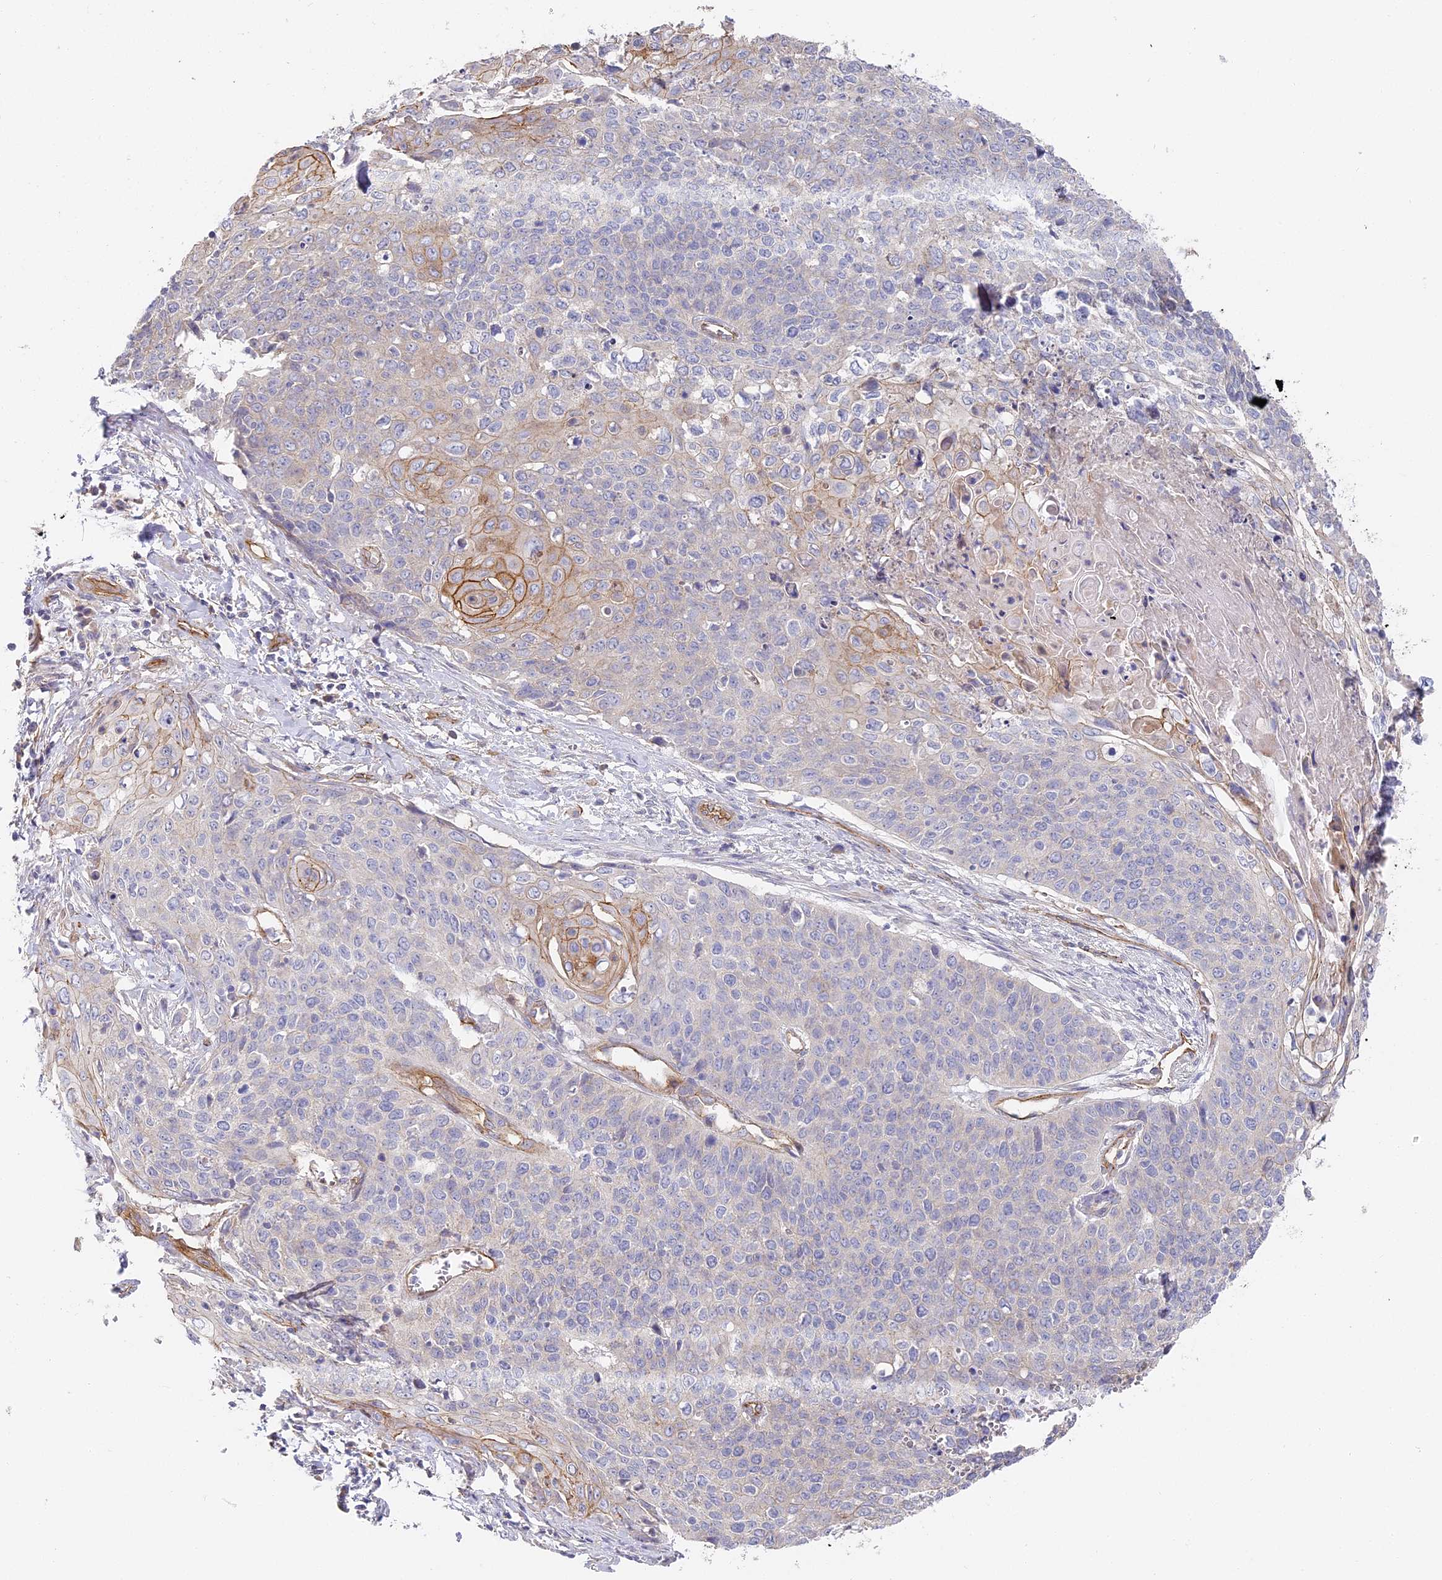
{"staining": {"intensity": "negative", "quantity": "none", "location": "none"}, "tissue": "cervical cancer", "cell_type": "Tumor cells", "image_type": "cancer", "snomed": [{"axis": "morphology", "description": "Squamous cell carcinoma, NOS"}, {"axis": "topography", "description": "Cervix"}], "caption": "DAB immunohistochemical staining of human cervical squamous cell carcinoma exhibits no significant expression in tumor cells. (DAB (3,3'-diaminobenzidine) IHC, high magnification).", "gene": "CCDC30", "patient": {"sex": "female", "age": 39}}